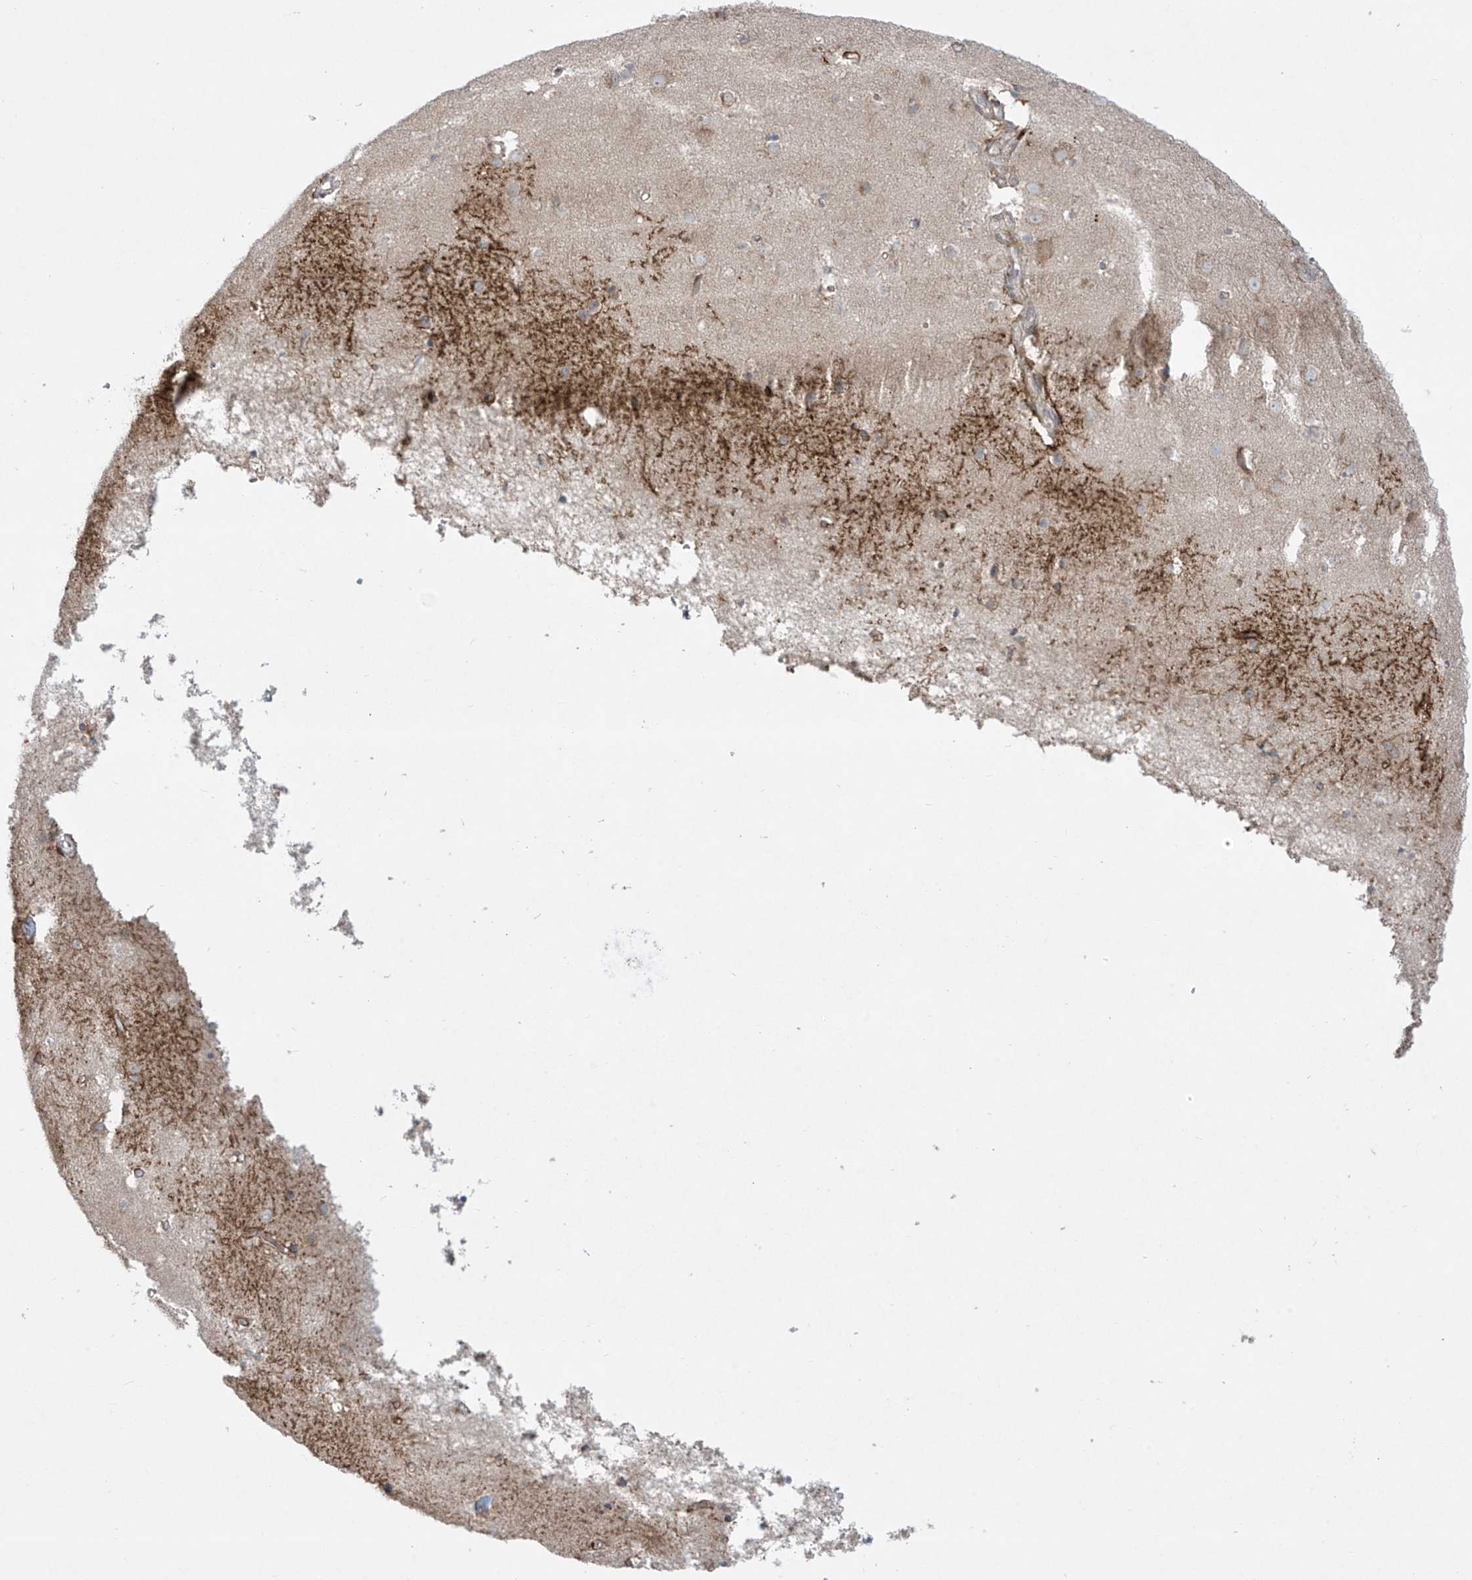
{"staining": {"intensity": "weak", "quantity": "25%-75%", "location": "cytoplasmic/membranous"}, "tissue": "cerebral cortex", "cell_type": "Endothelial cells", "image_type": "normal", "snomed": [{"axis": "morphology", "description": "Normal tissue, NOS"}, {"axis": "topography", "description": "Cerebral cortex"}], "caption": "Cerebral cortex stained with immunohistochemistry exhibits weak cytoplasmic/membranous positivity in about 25%-75% of endothelial cells.", "gene": "PPAT", "patient": {"sex": "male", "age": 54}}